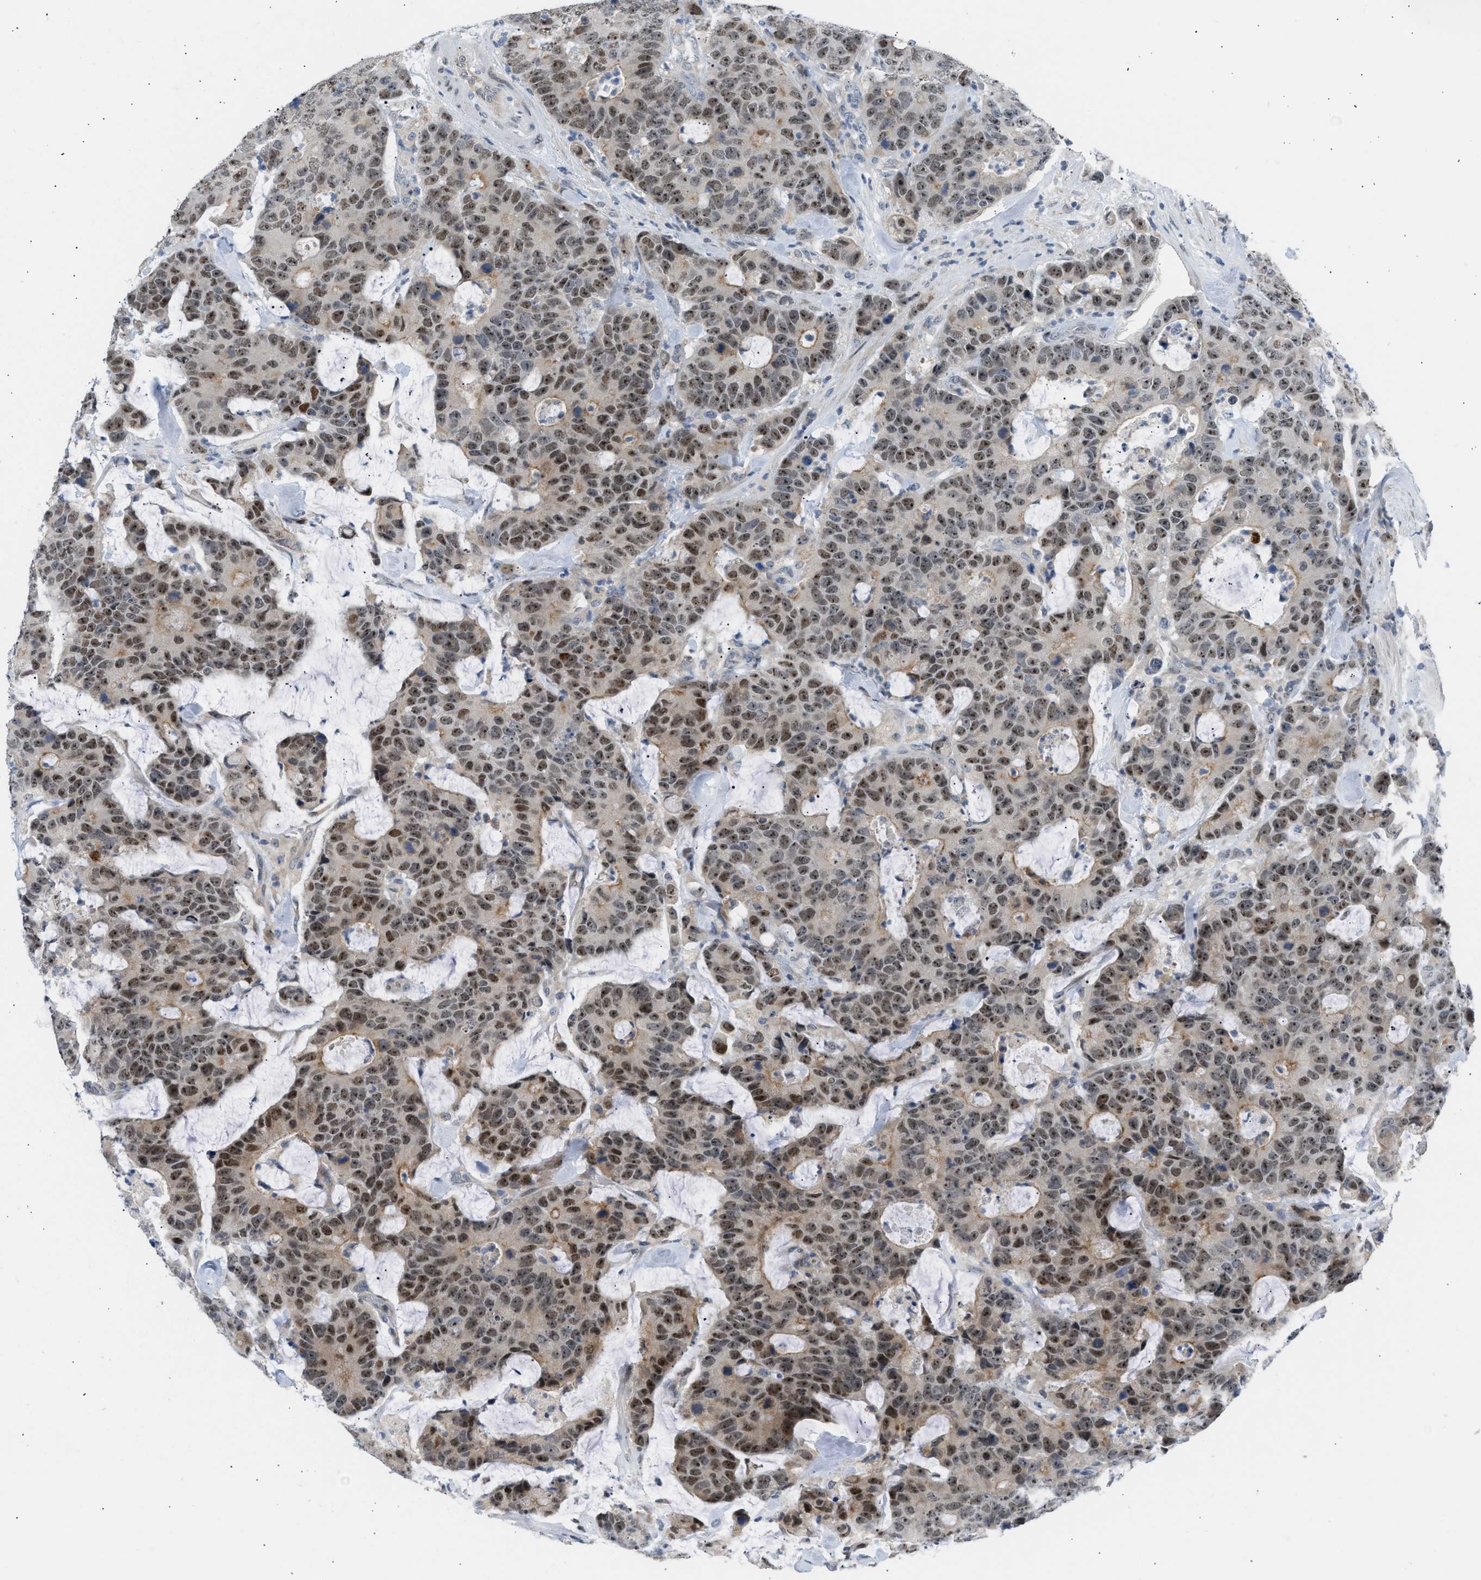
{"staining": {"intensity": "moderate", "quantity": ">75%", "location": "nuclear"}, "tissue": "colorectal cancer", "cell_type": "Tumor cells", "image_type": "cancer", "snomed": [{"axis": "morphology", "description": "Adenocarcinoma, NOS"}, {"axis": "topography", "description": "Colon"}], "caption": "This image shows immunohistochemistry staining of colorectal cancer (adenocarcinoma), with medium moderate nuclear expression in about >75% of tumor cells.", "gene": "NPS", "patient": {"sex": "female", "age": 86}}